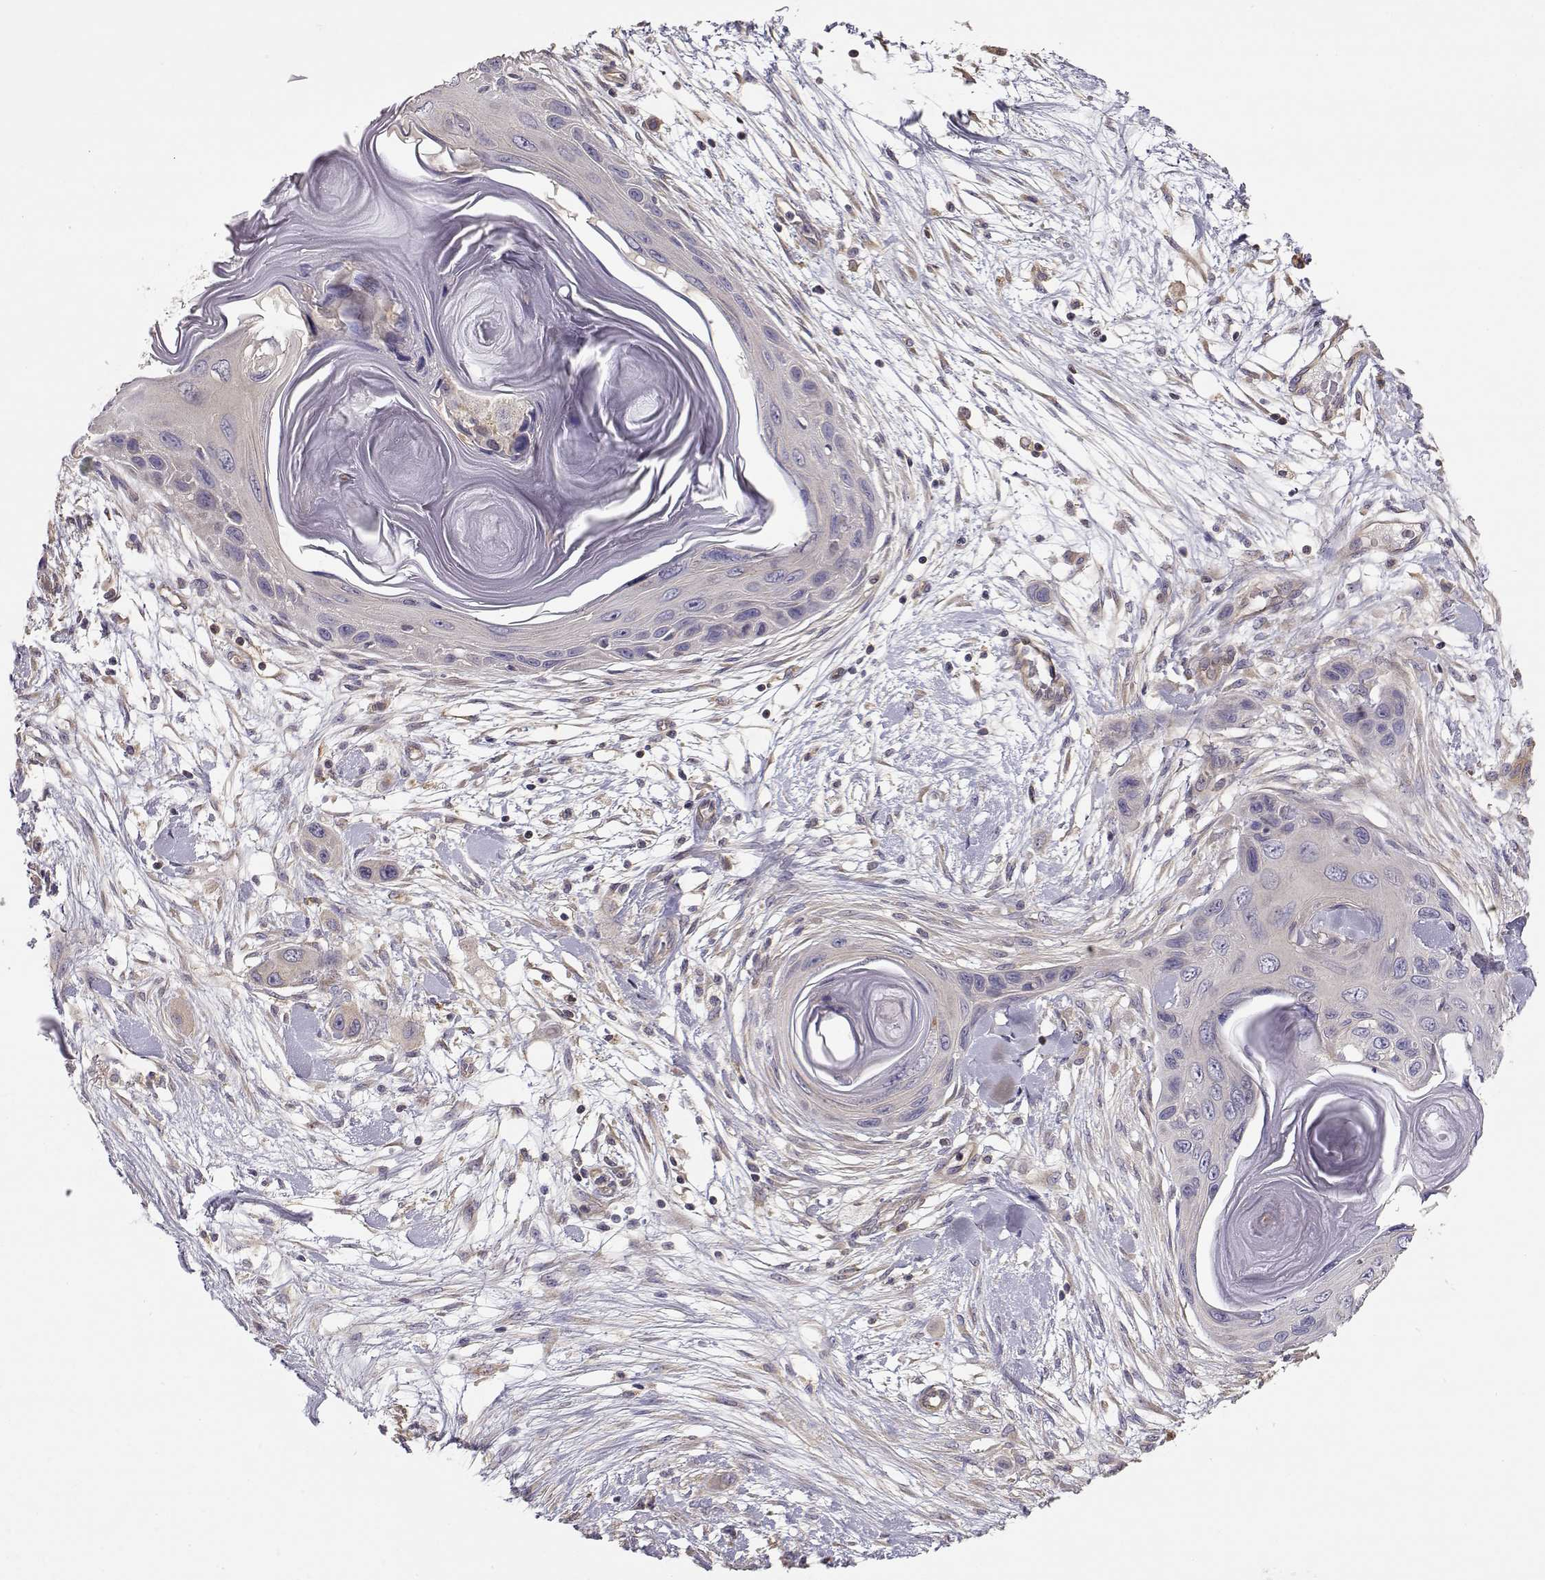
{"staining": {"intensity": "weak", "quantity": "<25%", "location": "cytoplasmic/membranous"}, "tissue": "skin cancer", "cell_type": "Tumor cells", "image_type": "cancer", "snomed": [{"axis": "morphology", "description": "Squamous cell carcinoma, NOS"}, {"axis": "topography", "description": "Skin"}], "caption": "DAB immunohistochemical staining of skin cancer shows no significant expression in tumor cells. The staining was performed using DAB to visualize the protein expression in brown, while the nuclei were stained in blue with hematoxylin (Magnification: 20x).", "gene": "CRIM1", "patient": {"sex": "male", "age": 79}}